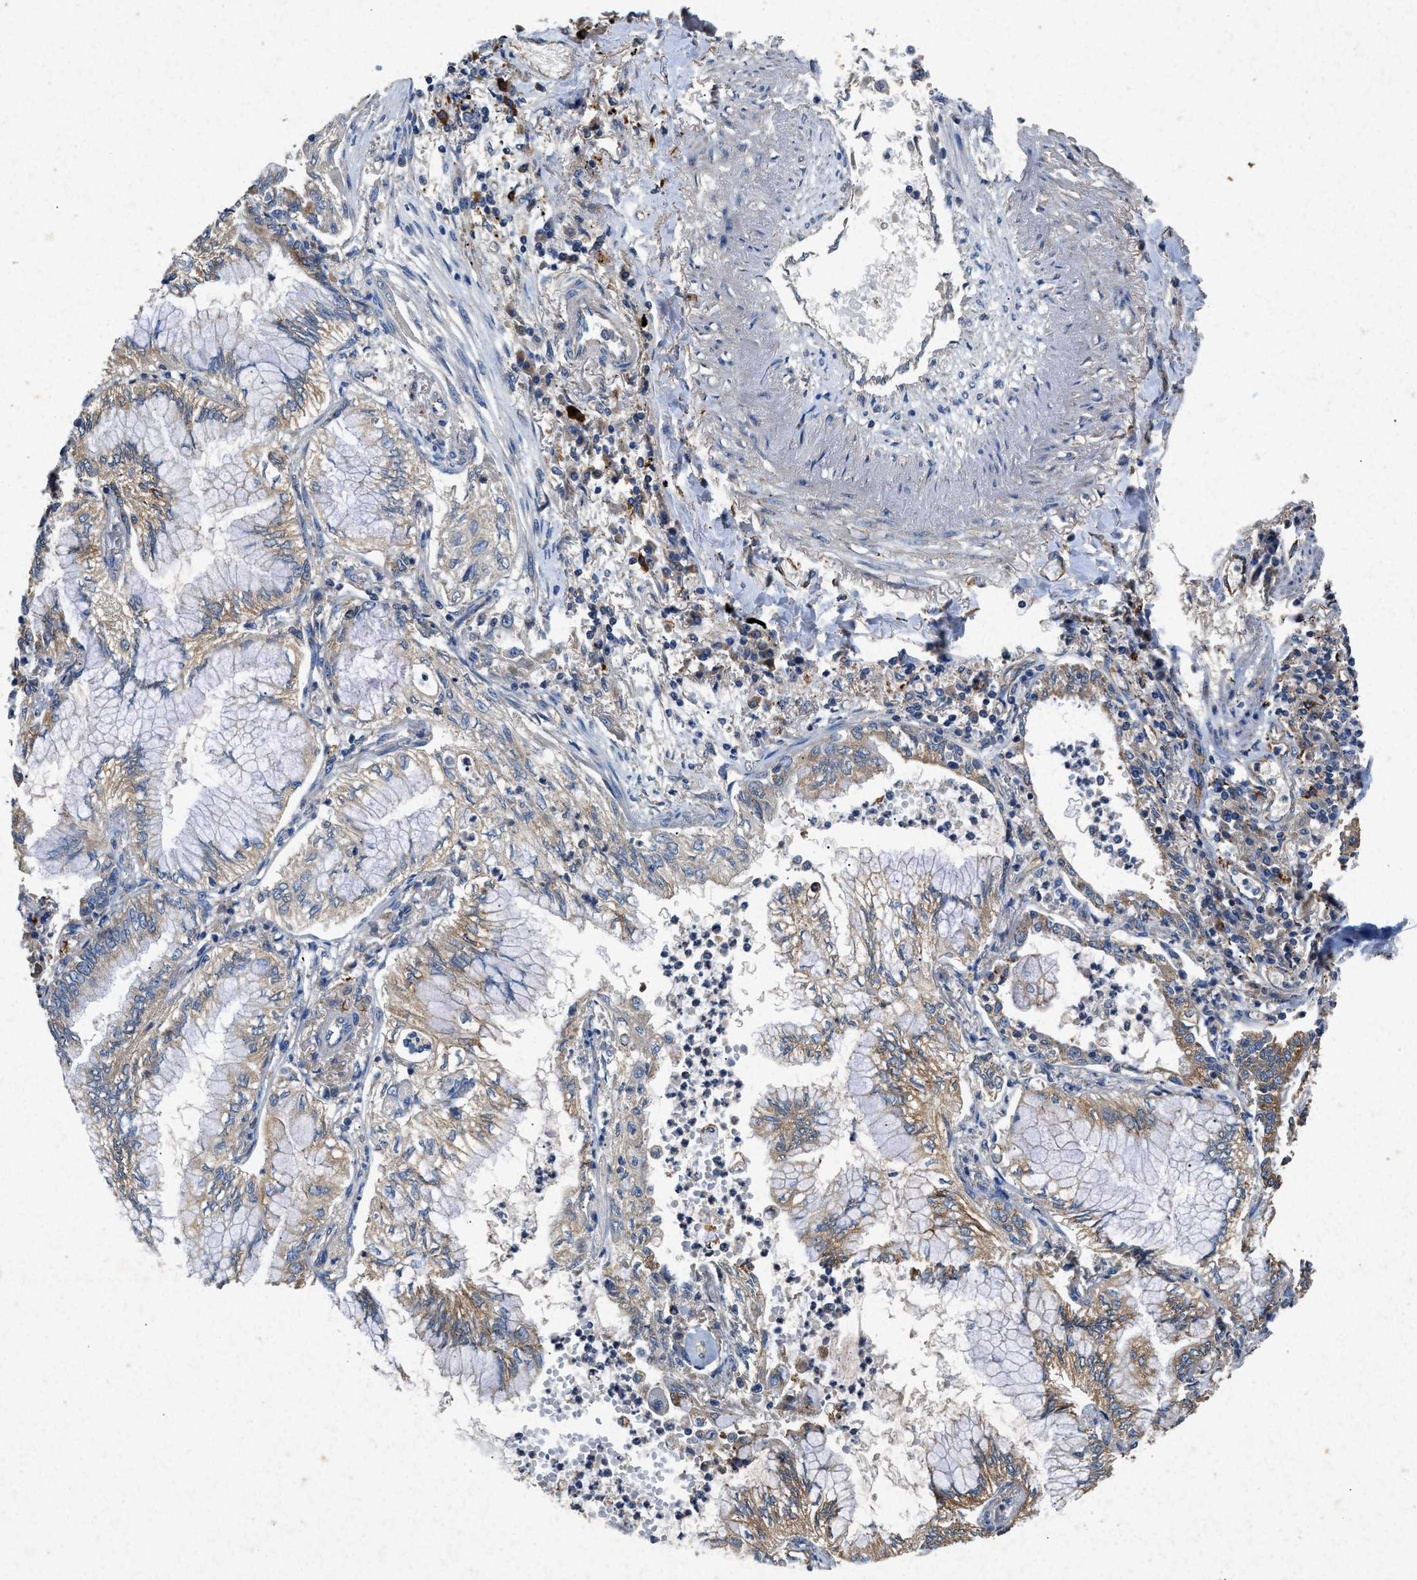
{"staining": {"intensity": "moderate", "quantity": ">75%", "location": "cytoplasmic/membranous"}, "tissue": "lung cancer", "cell_type": "Tumor cells", "image_type": "cancer", "snomed": [{"axis": "morphology", "description": "Normal tissue, NOS"}, {"axis": "morphology", "description": "Adenocarcinoma, NOS"}, {"axis": "topography", "description": "Bronchus"}, {"axis": "topography", "description": "Lung"}], "caption": "A high-resolution photomicrograph shows immunohistochemistry staining of lung cancer, which demonstrates moderate cytoplasmic/membranous expression in about >75% of tumor cells.", "gene": "CDK15", "patient": {"sex": "female", "age": 70}}